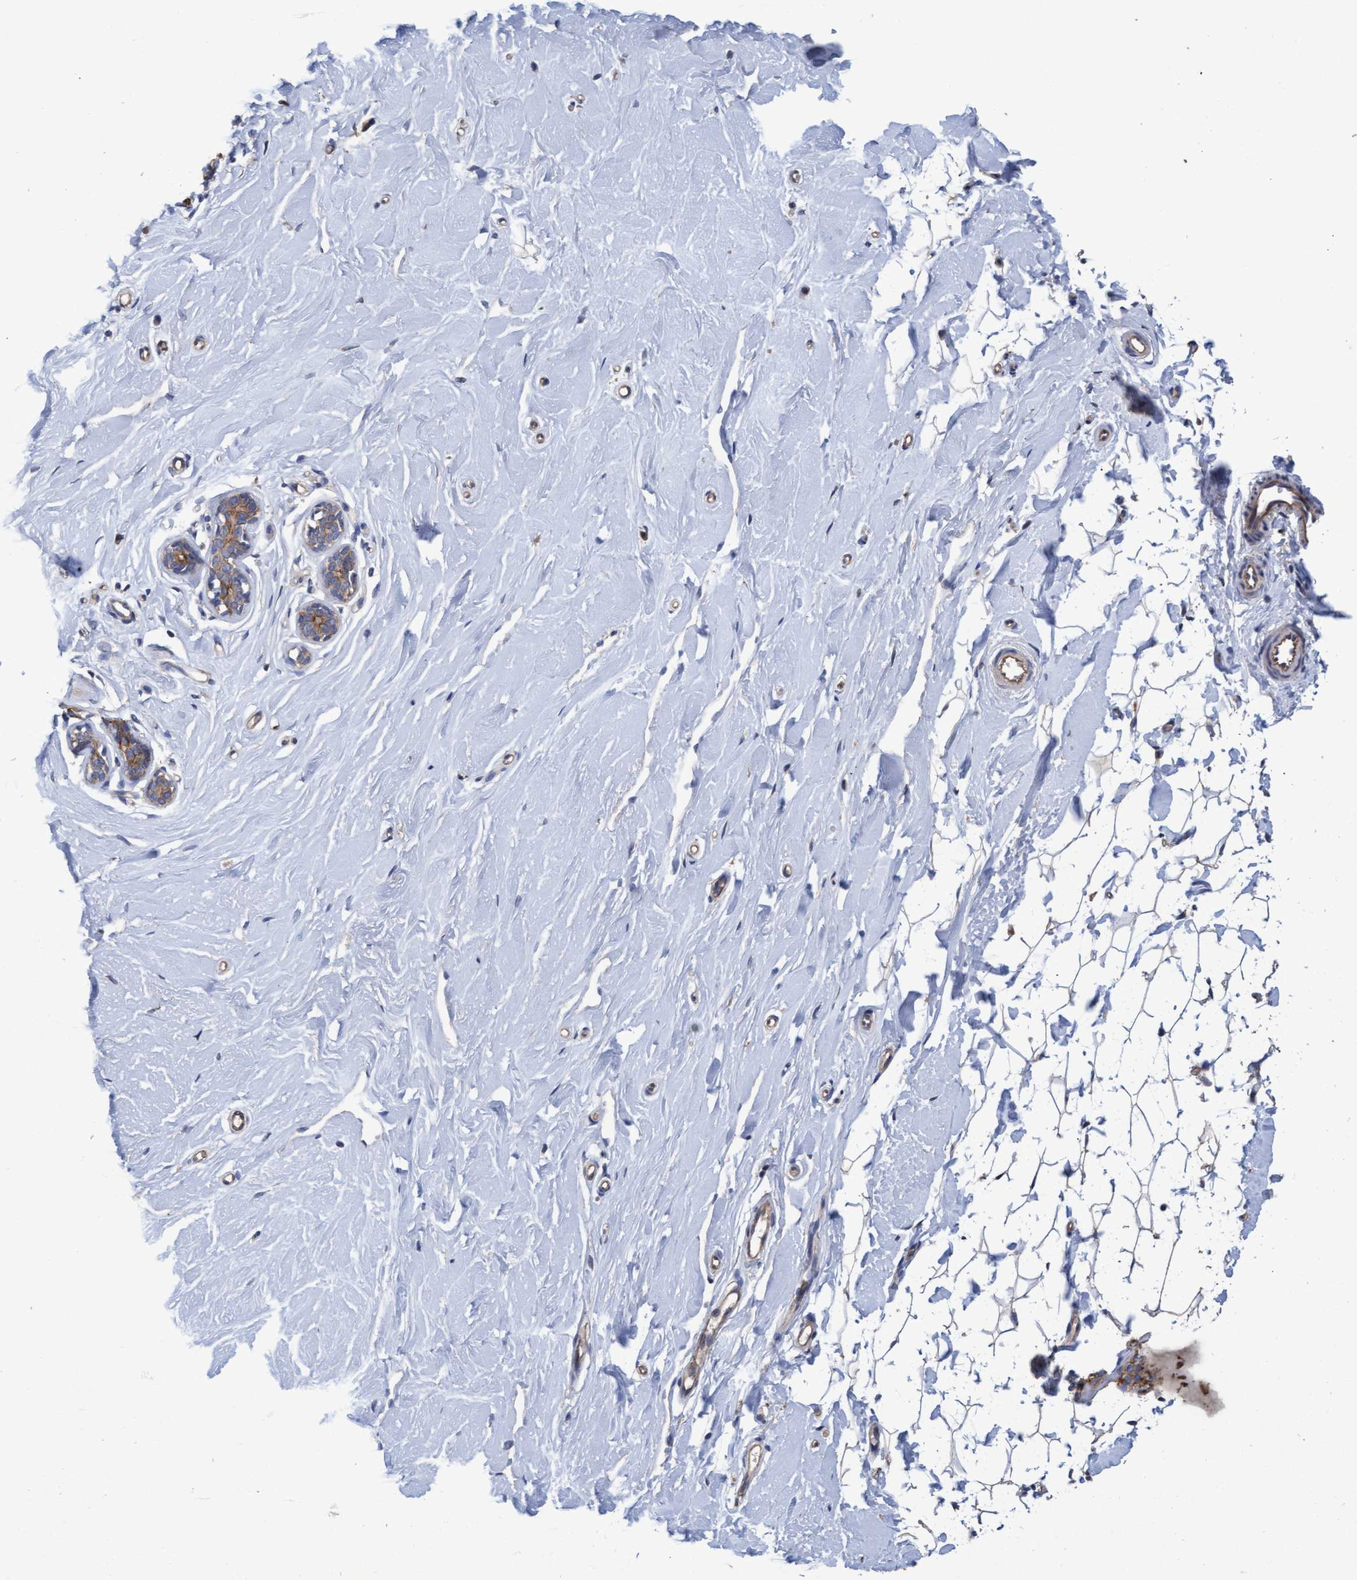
{"staining": {"intensity": "negative", "quantity": "none", "location": "none"}, "tissue": "breast", "cell_type": "Adipocytes", "image_type": "normal", "snomed": [{"axis": "morphology", "description": "Normal tissue, NOS"}, {"axis": "topography", "description": "Breast"}], "caption": "A high-resolution image shows immunohistochemistry (IHC) staining of normal breast, which displays no significant expression in adipocytes.", "gene": "MRPL38", "patient": {"sex": "female", "age": 50}}